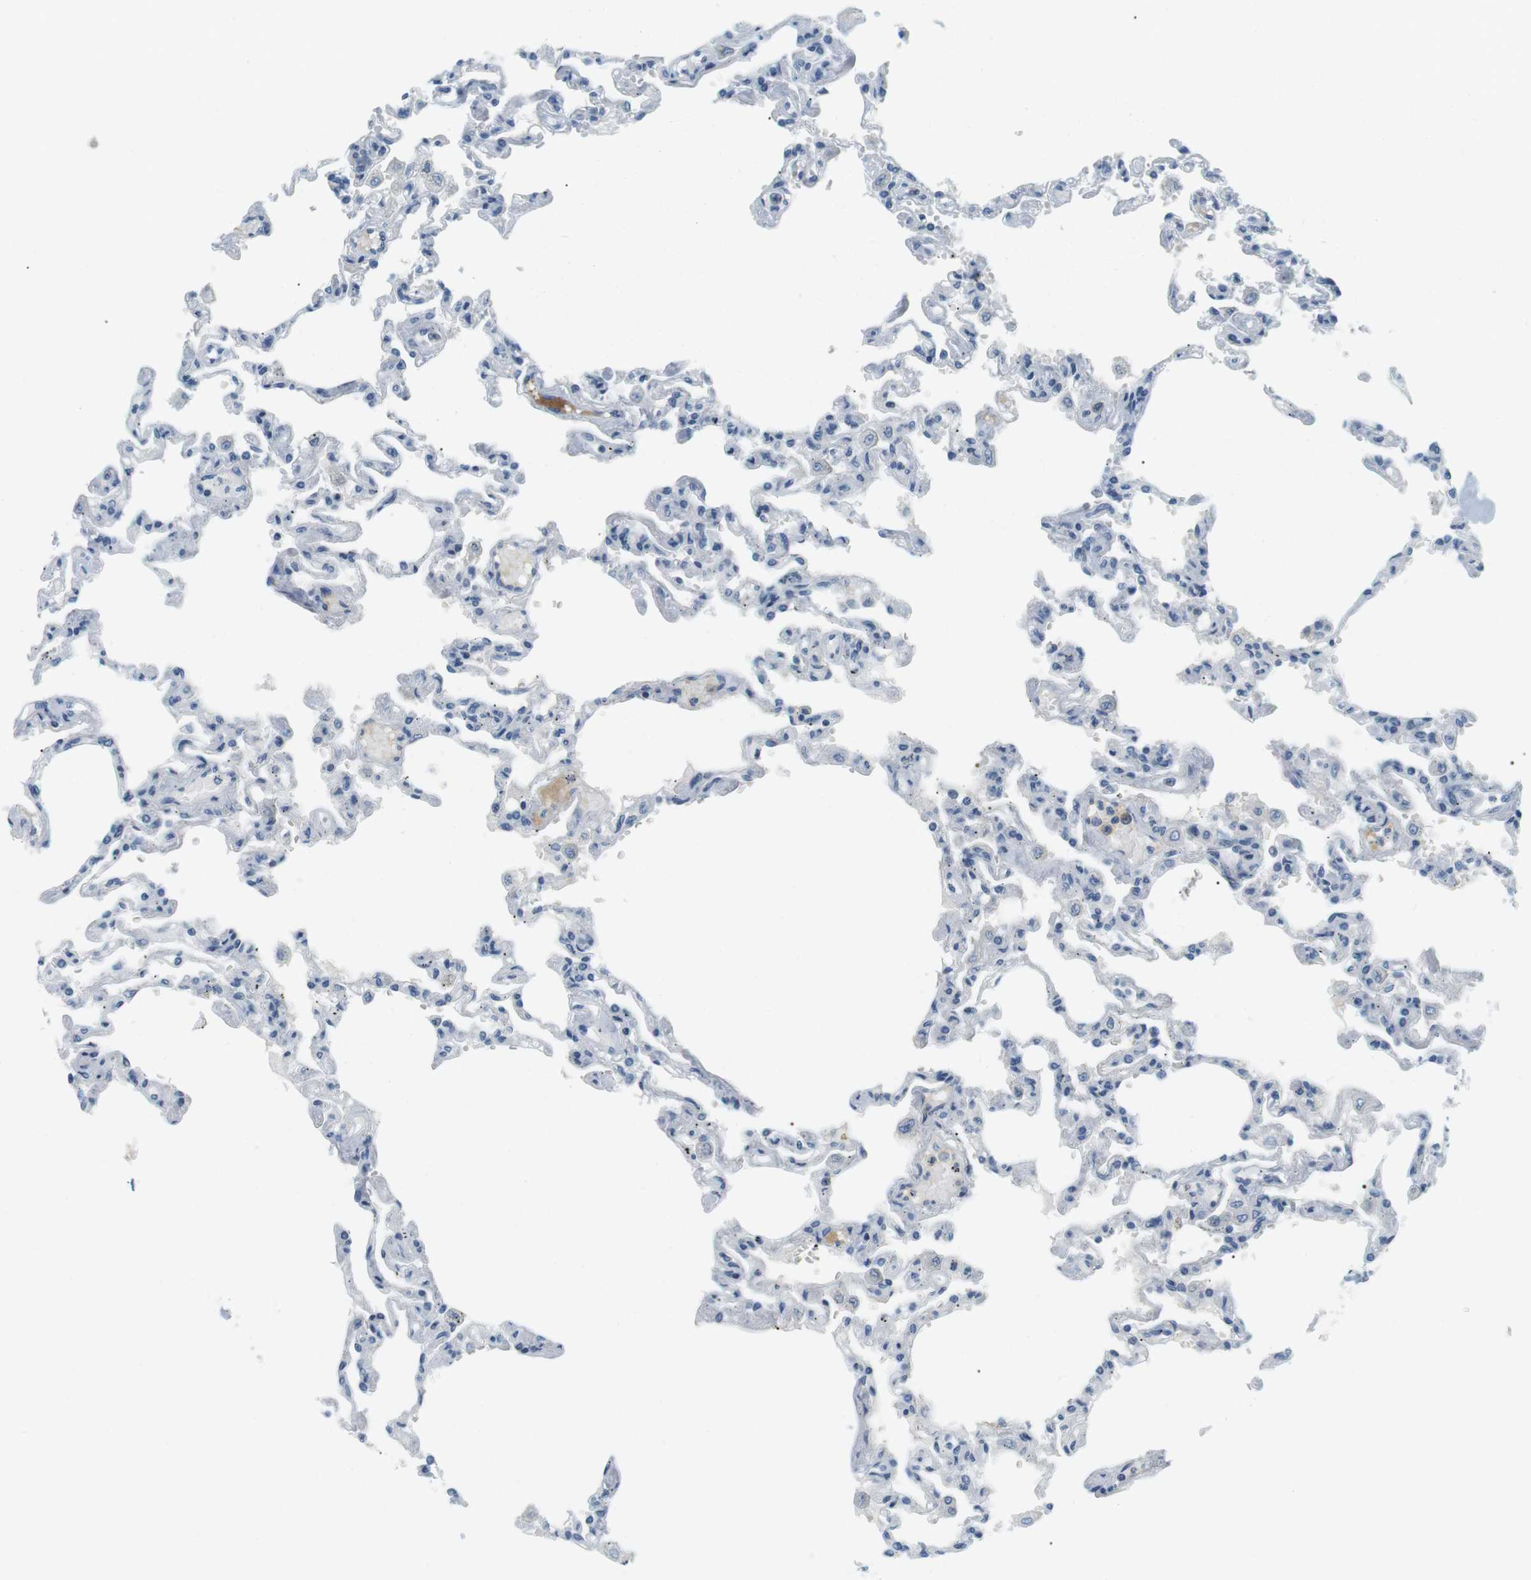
{"staining": {"intensity": "weak", "quantity": "<25%", "location": "cytoplasmic/membranous"}, "tissue": "lung", "cell_type": "Alveolar cells", "image_type": "normal", "snomed": [{"axis": "morphology", "description": "Normal tissue, NOS"}, {"axis": "topography", "description": "Lung"}], "caption": "Histopathology image shows no significant protein expression in alveolar cells of unremarkable lung.", "gene": "APOB", "patient": {"sex": "male", "age": 21}}